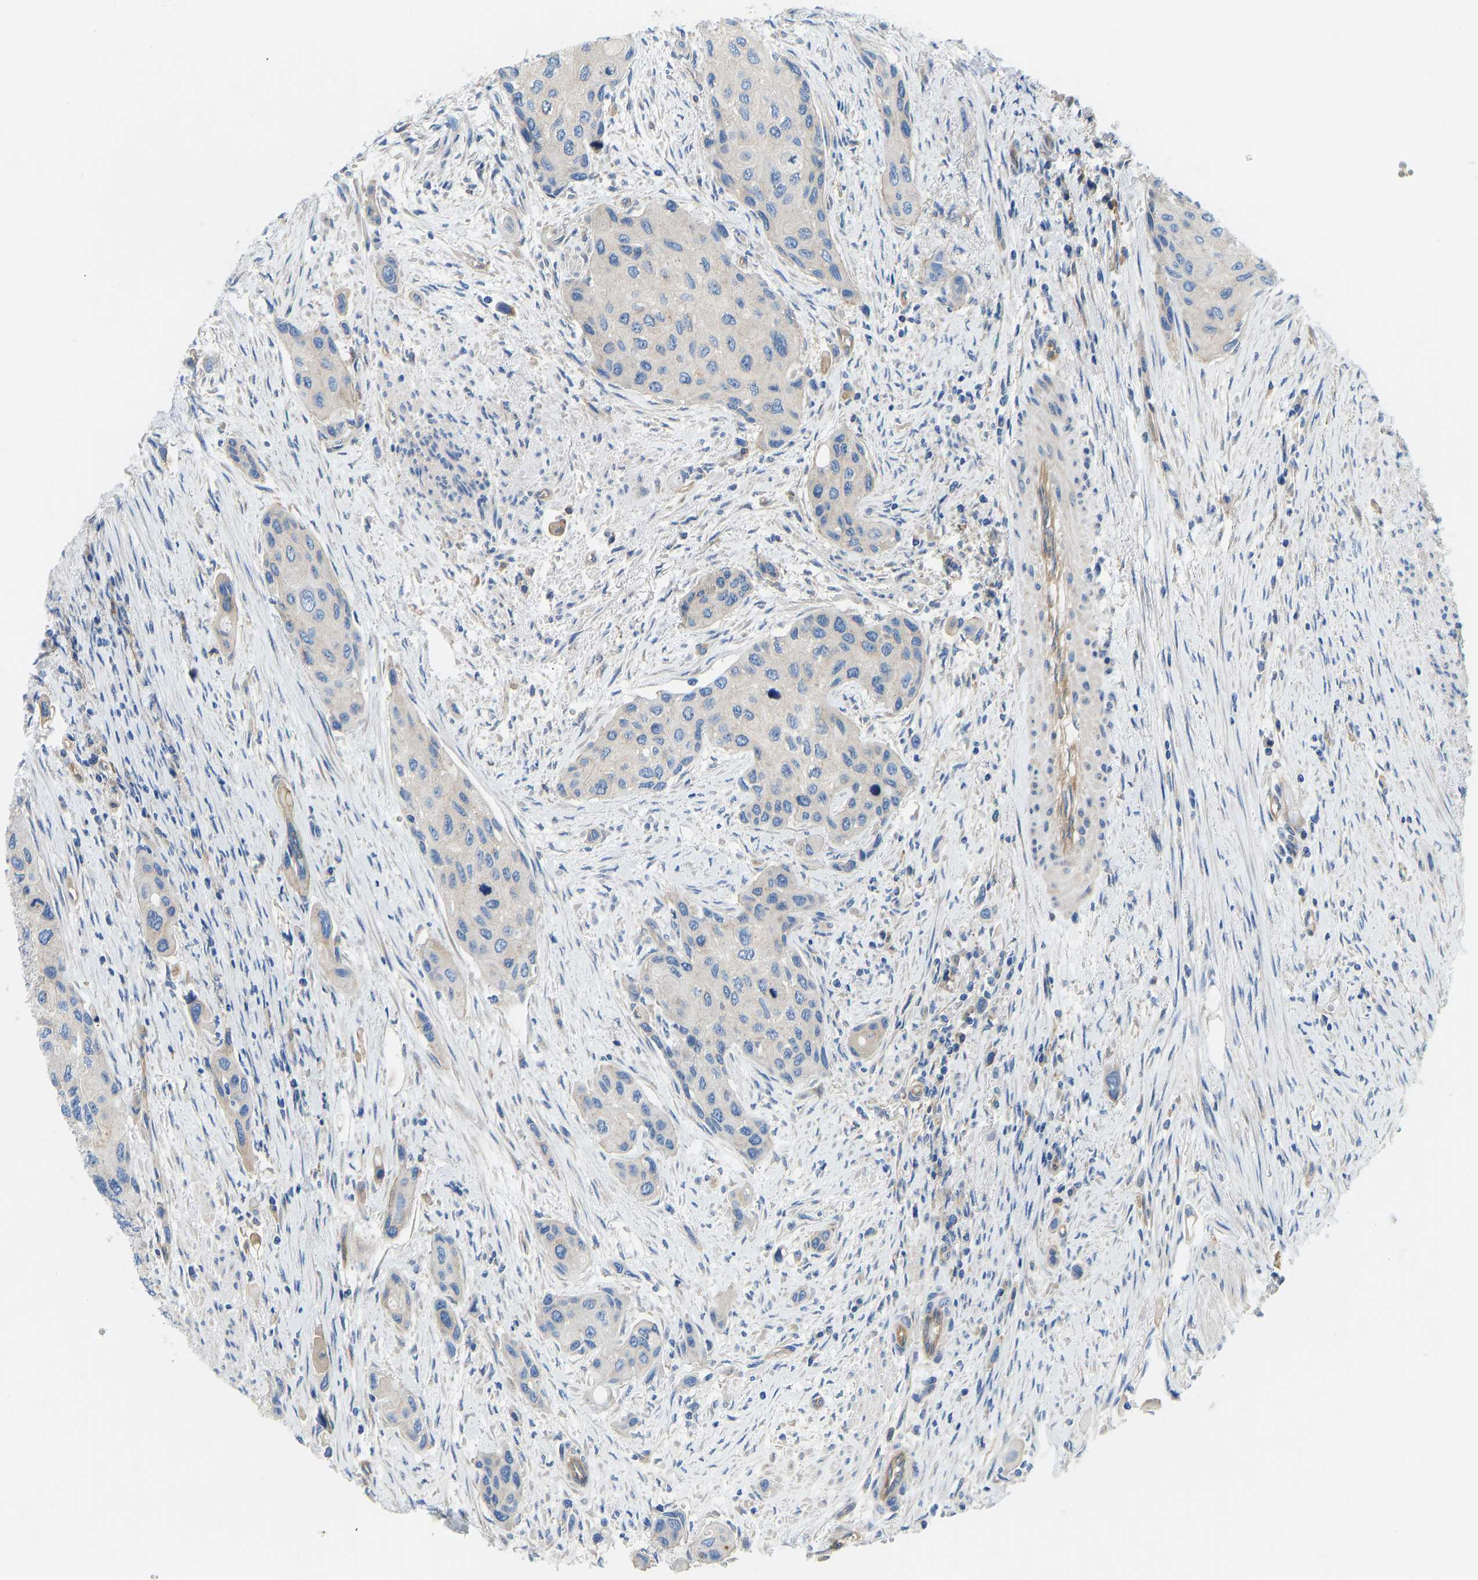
{"staining": {"intensity": "negative", "quantity": "none", "location": "none"}, "tissue": "urothelial cancer", "cell_type": "Tumor cells", "image_type": "cancer", "snomed": [{"axis": "morphology", "description": "Urothelial carcinoma, High grade"}, {"axis": "topography", "description": "Urinary bladder"}], "caption": "Protein analysis of urothelial cancer exhibits no significant positivity in tumor cells. Brightfield microscopy of immunohistochemistry (IHC) stained with DAB (3,3'-diaminobenzidine) (brown) and hematoxylin (blue), captured at high magnification.", "gene": "CHAD", "patient": {"sex": "female", "age": 56}}